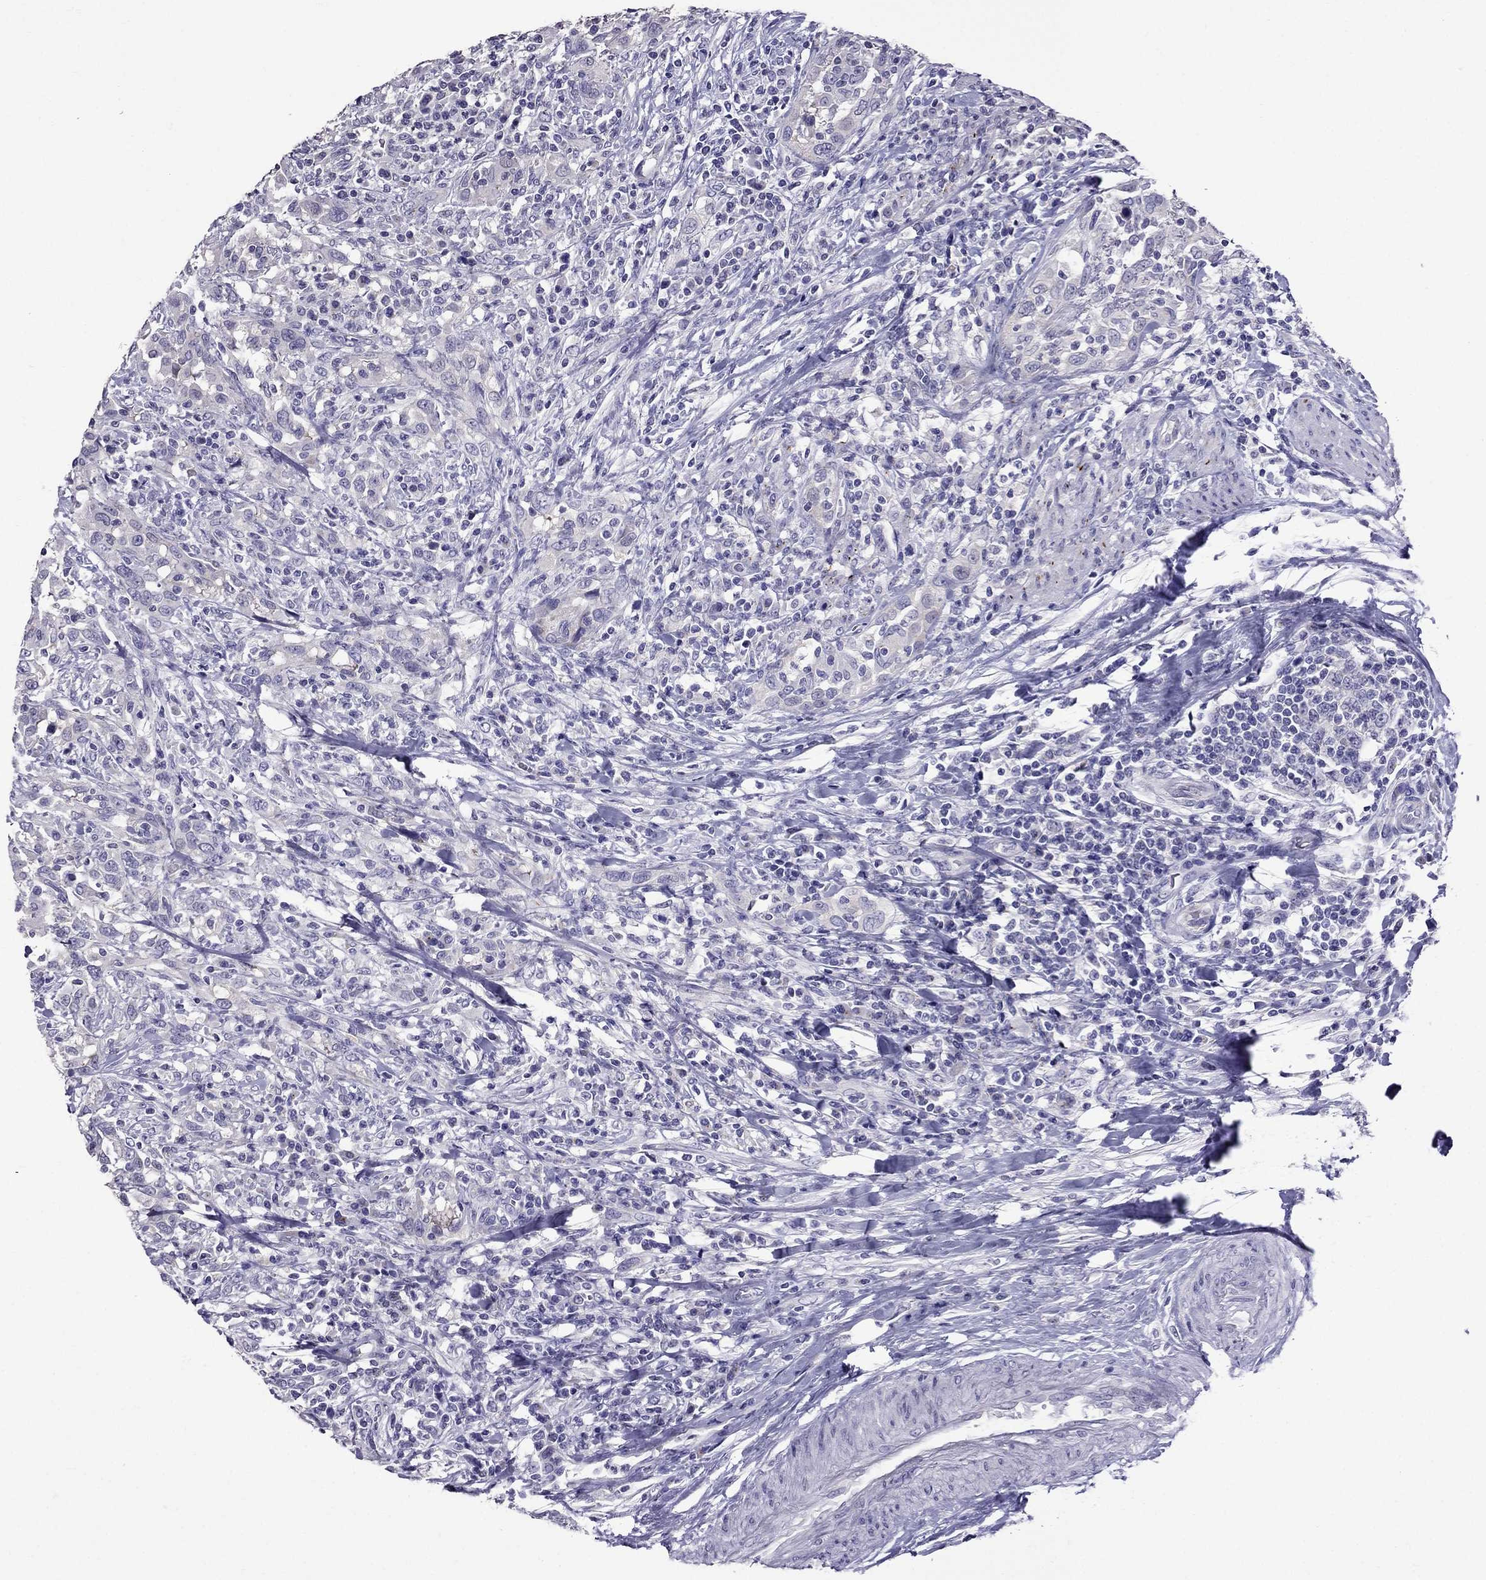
{"staining": {"intensity": "negative", "quantity": "none", "location": "none"}, "tissue": "urothelial cancer", "cell_type": "Tumor cells", "image_type": "cancer", "snomed": [{"axis": "morphology", "description": "Urothelial carcinoma, NOS"}, {"axis": "morphology", "description": "Urothelial carcinoma, High grade"}, {"axis": "topography", "description": "Urinary bladder"}], "caption": "Urothelial cancer was stained to show a protein in brown. There is no significant staining in tumor cells.", "gene": "OXCT2", "patient": {"sex": "female", "age": 64}}